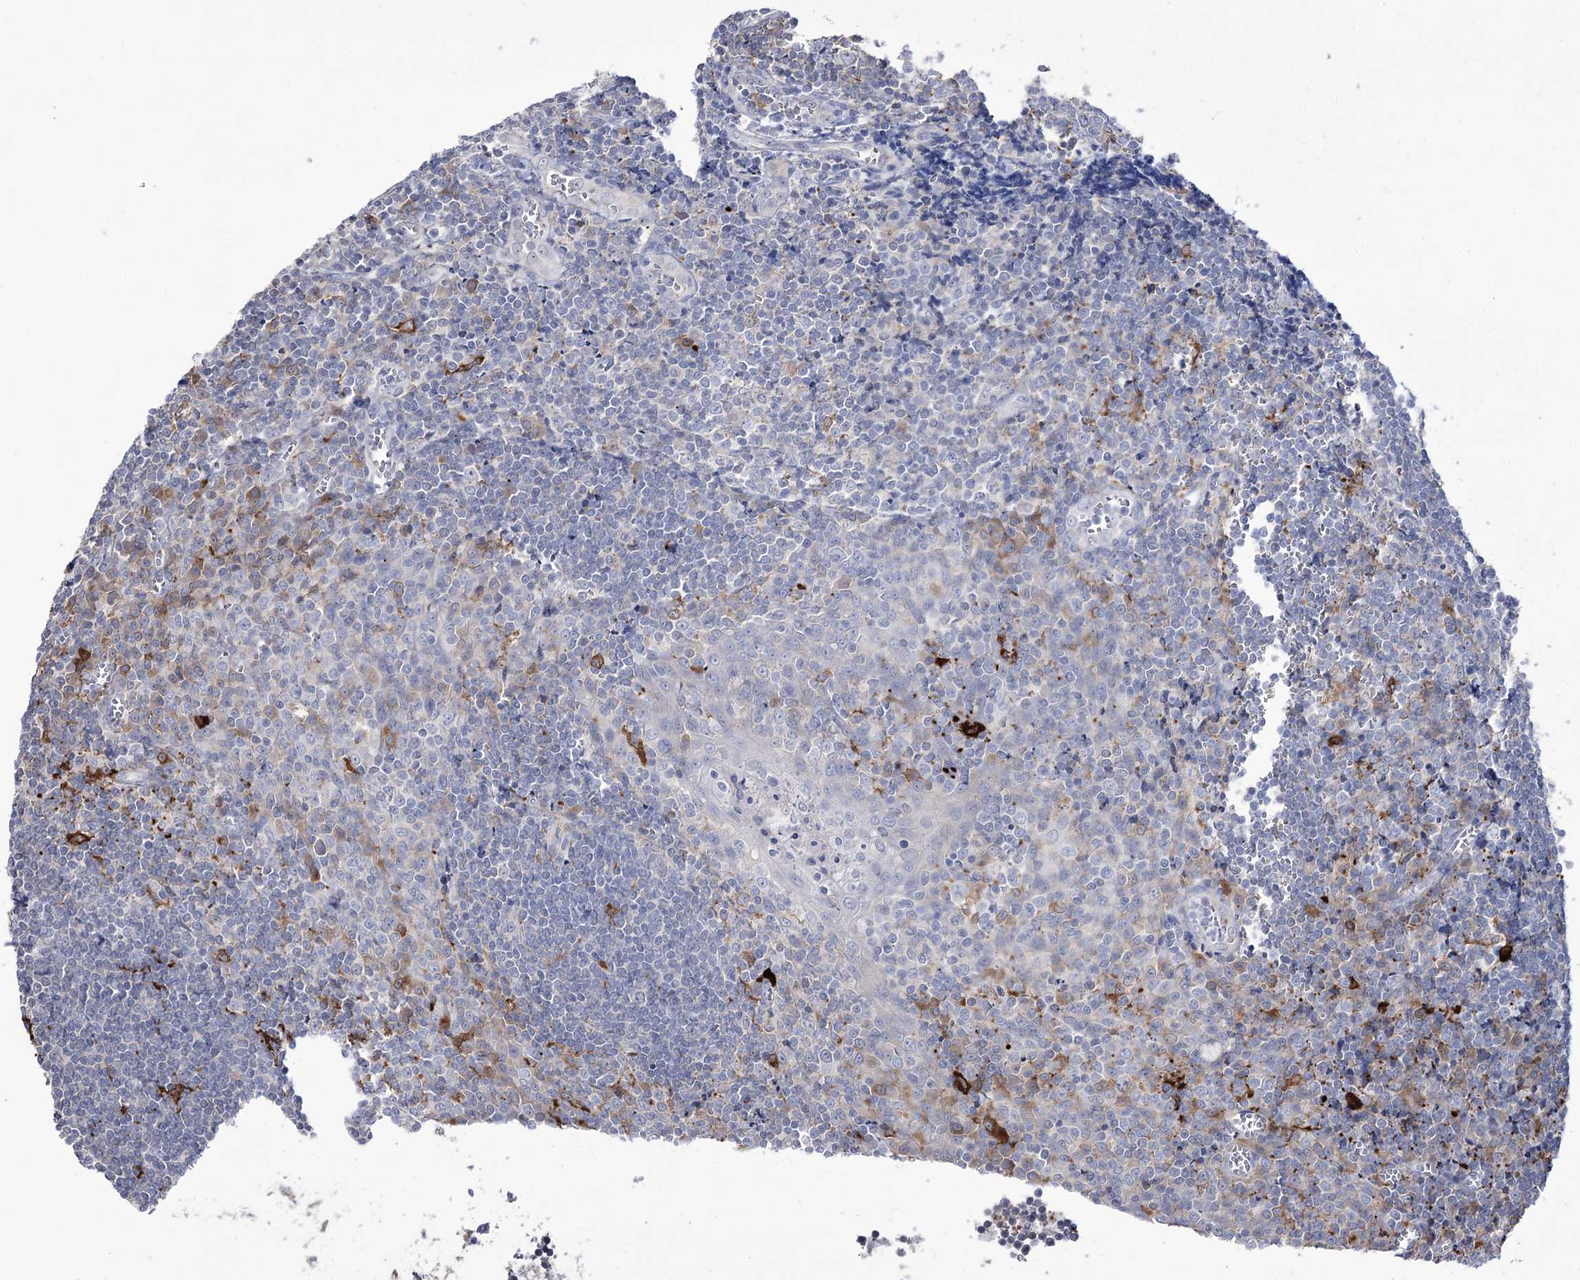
{"staining": {"intensity": "strong", "quantity": "<25%", "location": "cytoplasmic/membranous"}, "tissue": "tonsil", "cell_type": "Germinal center cells", "image_type": "normal", "snomed": [{"axis": "morphology", "description": "Normal tissue, NOS"}, {"axis": "topography", "description": "Tonsil"}], "caption": "Brown immunohistochemical staining in normal tonsil exhibits strong cytoplasmic/membranous staining in approximately <25% of germinal center cells. (Brightfield microscopy of DAB IHC at high magnification).", "gene": "ZNF622", "patient": {"sex": "male", "age": 27}}